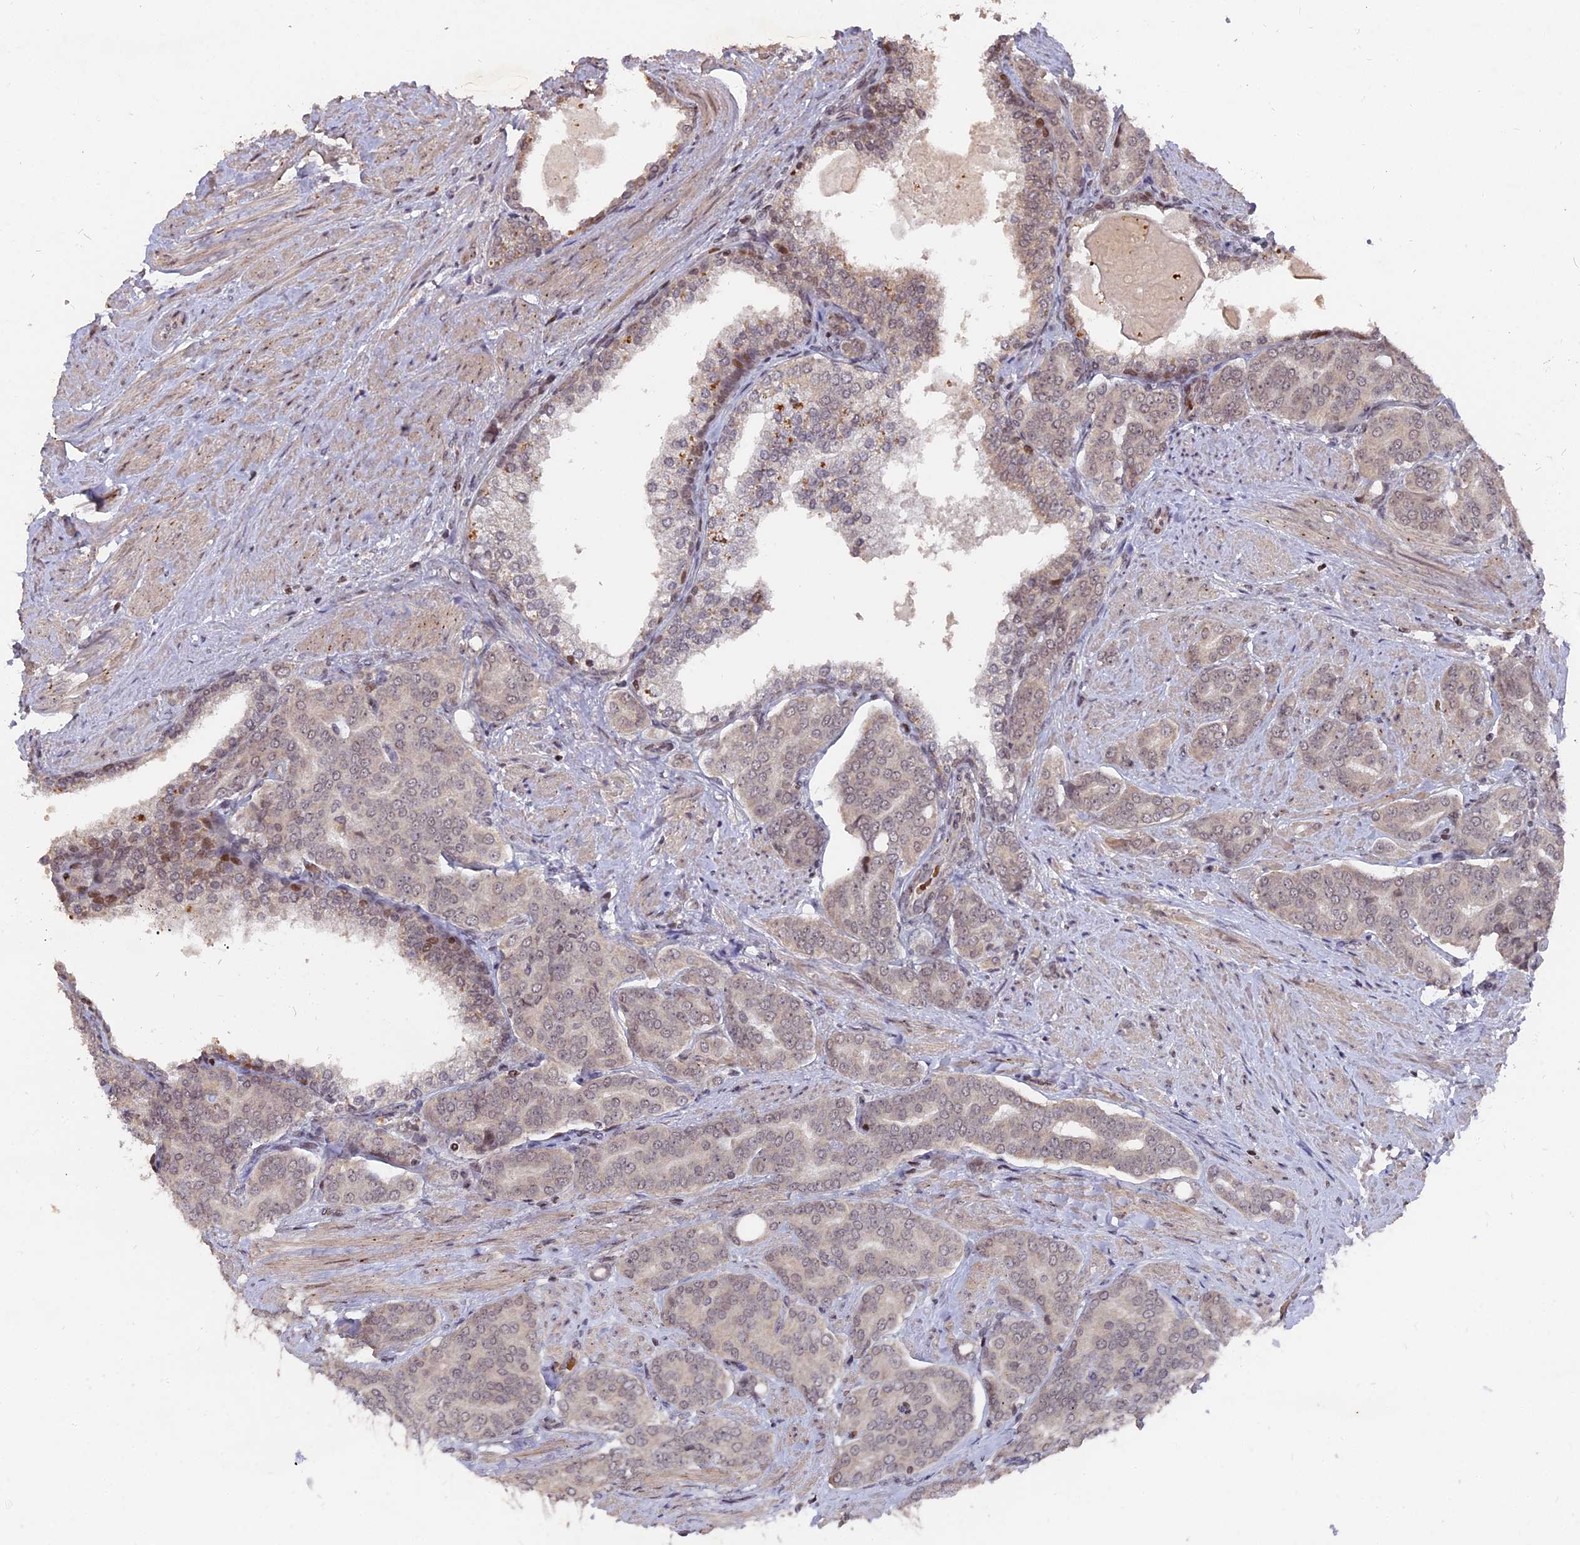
{"staining": {"intensity": "negative", "quantity": "none", "location": "none"}, "tissue": "prostate cancer", "cell_type": "Tumor cells", "image_type": "cancer", "snomed": [{"axis": "morphology", "description": "Adenocarcinoma, High grade"}, {"axis": "topography", "description": "Prostate"}], "caption": "Tumor cells show no significant protein expression in prostate cancer.", "gene": "NR1H3", "patient": {"sex": "male", "age": 67}}